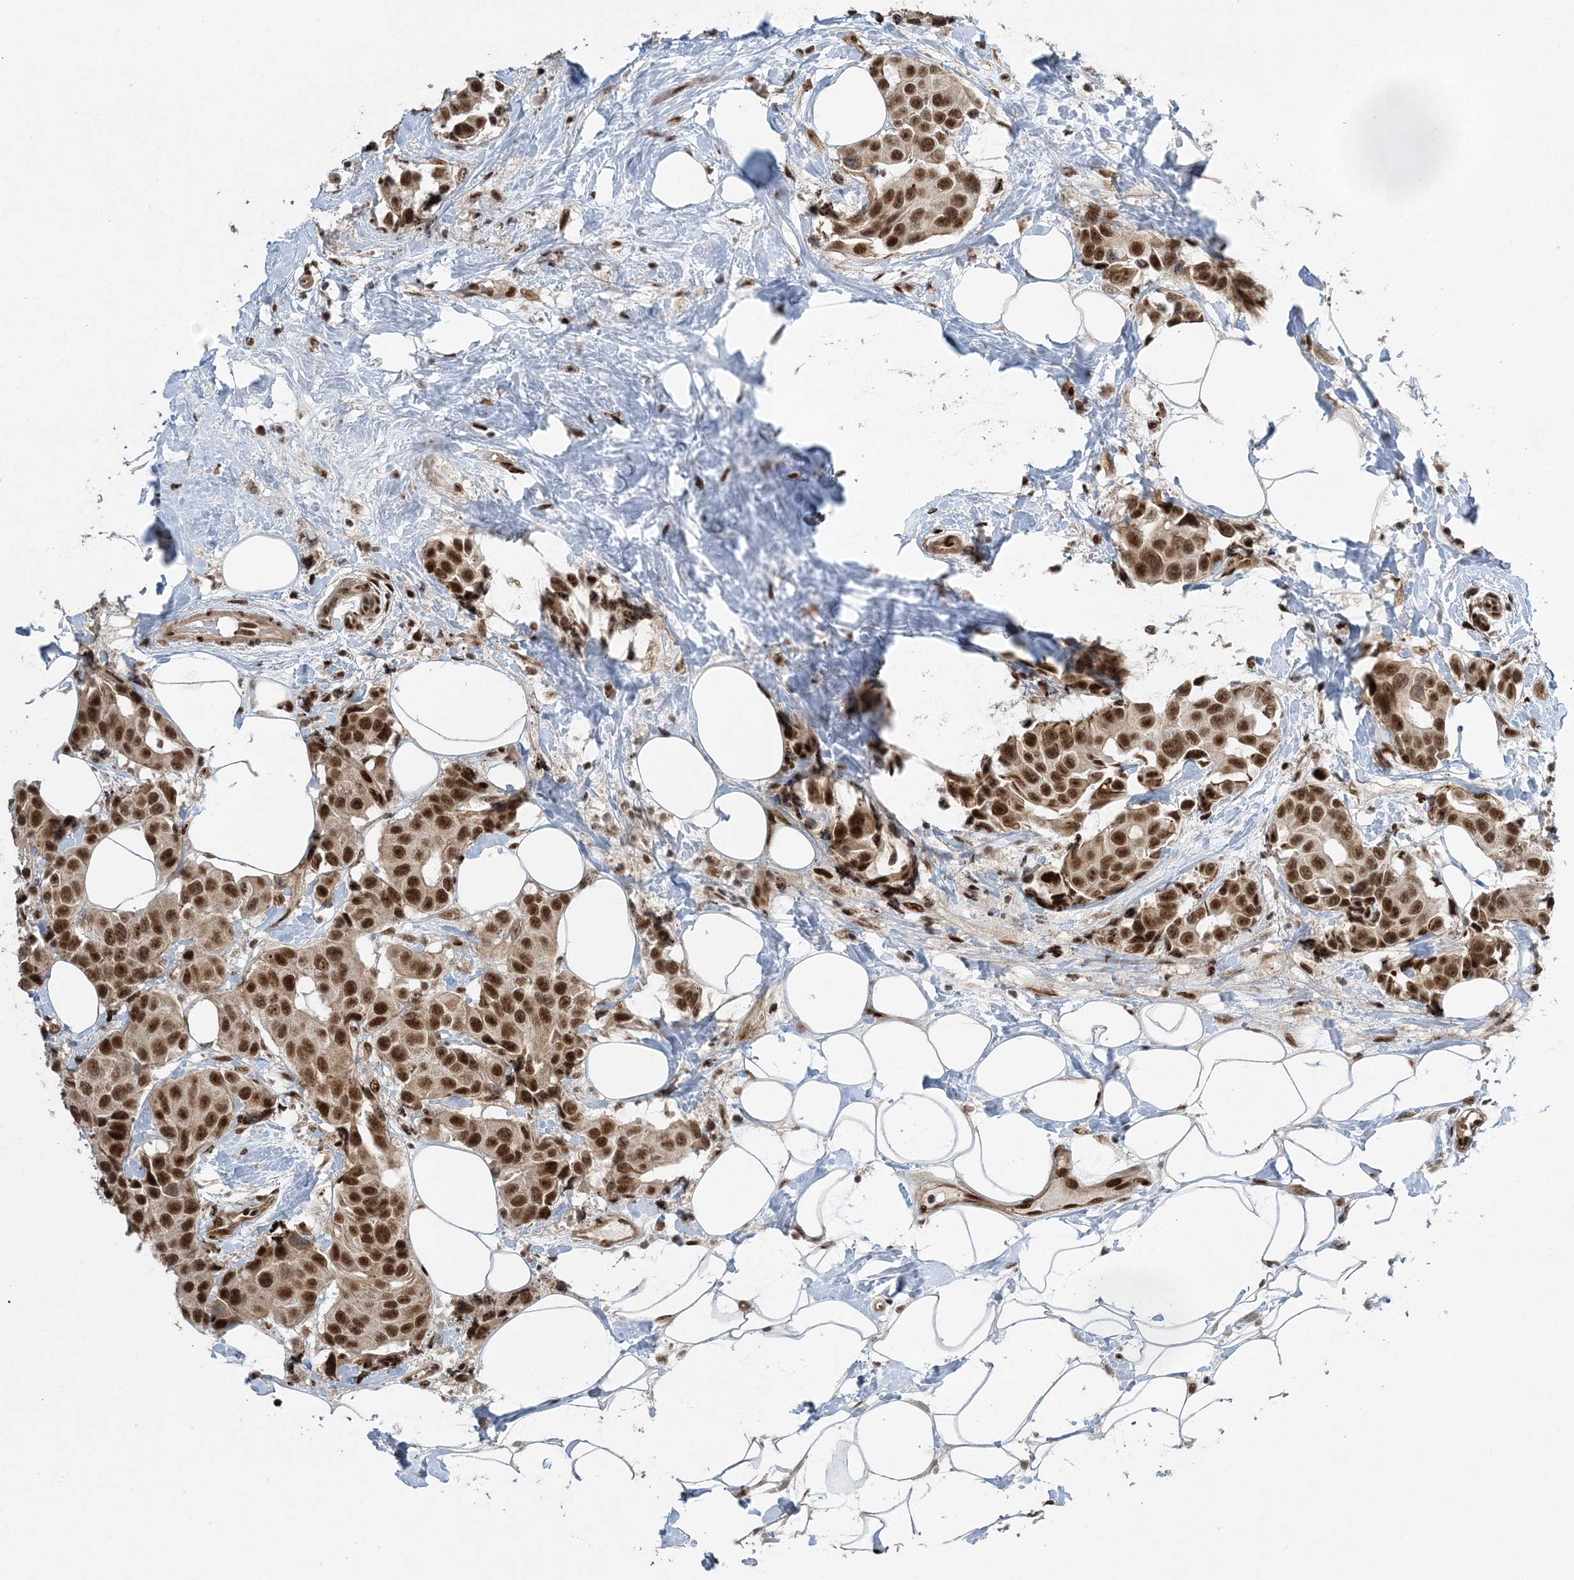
{"staining": {"intensity": "strong", "quantity": ">75%", "location": "nuclear"}, "tissue": "breast cancer", "cell_type": "Tumor cells", "image_type": "cancer", "snomed": [{"axis": "morphology", "description": "Normal tissue, NOS"}, {"axis": "morphology", "description": "Duct carcinoma"}, {"axis": "topography", "description": "Breast"}], "caption": "About >75% of tumor cells in breast invasive ductal carcinoma exhibit strong nuclear protein expression as visualized by brown immunohistochemical staining.", "gene": "CWC22", "patient": {"sex": "female", "age": 39}}